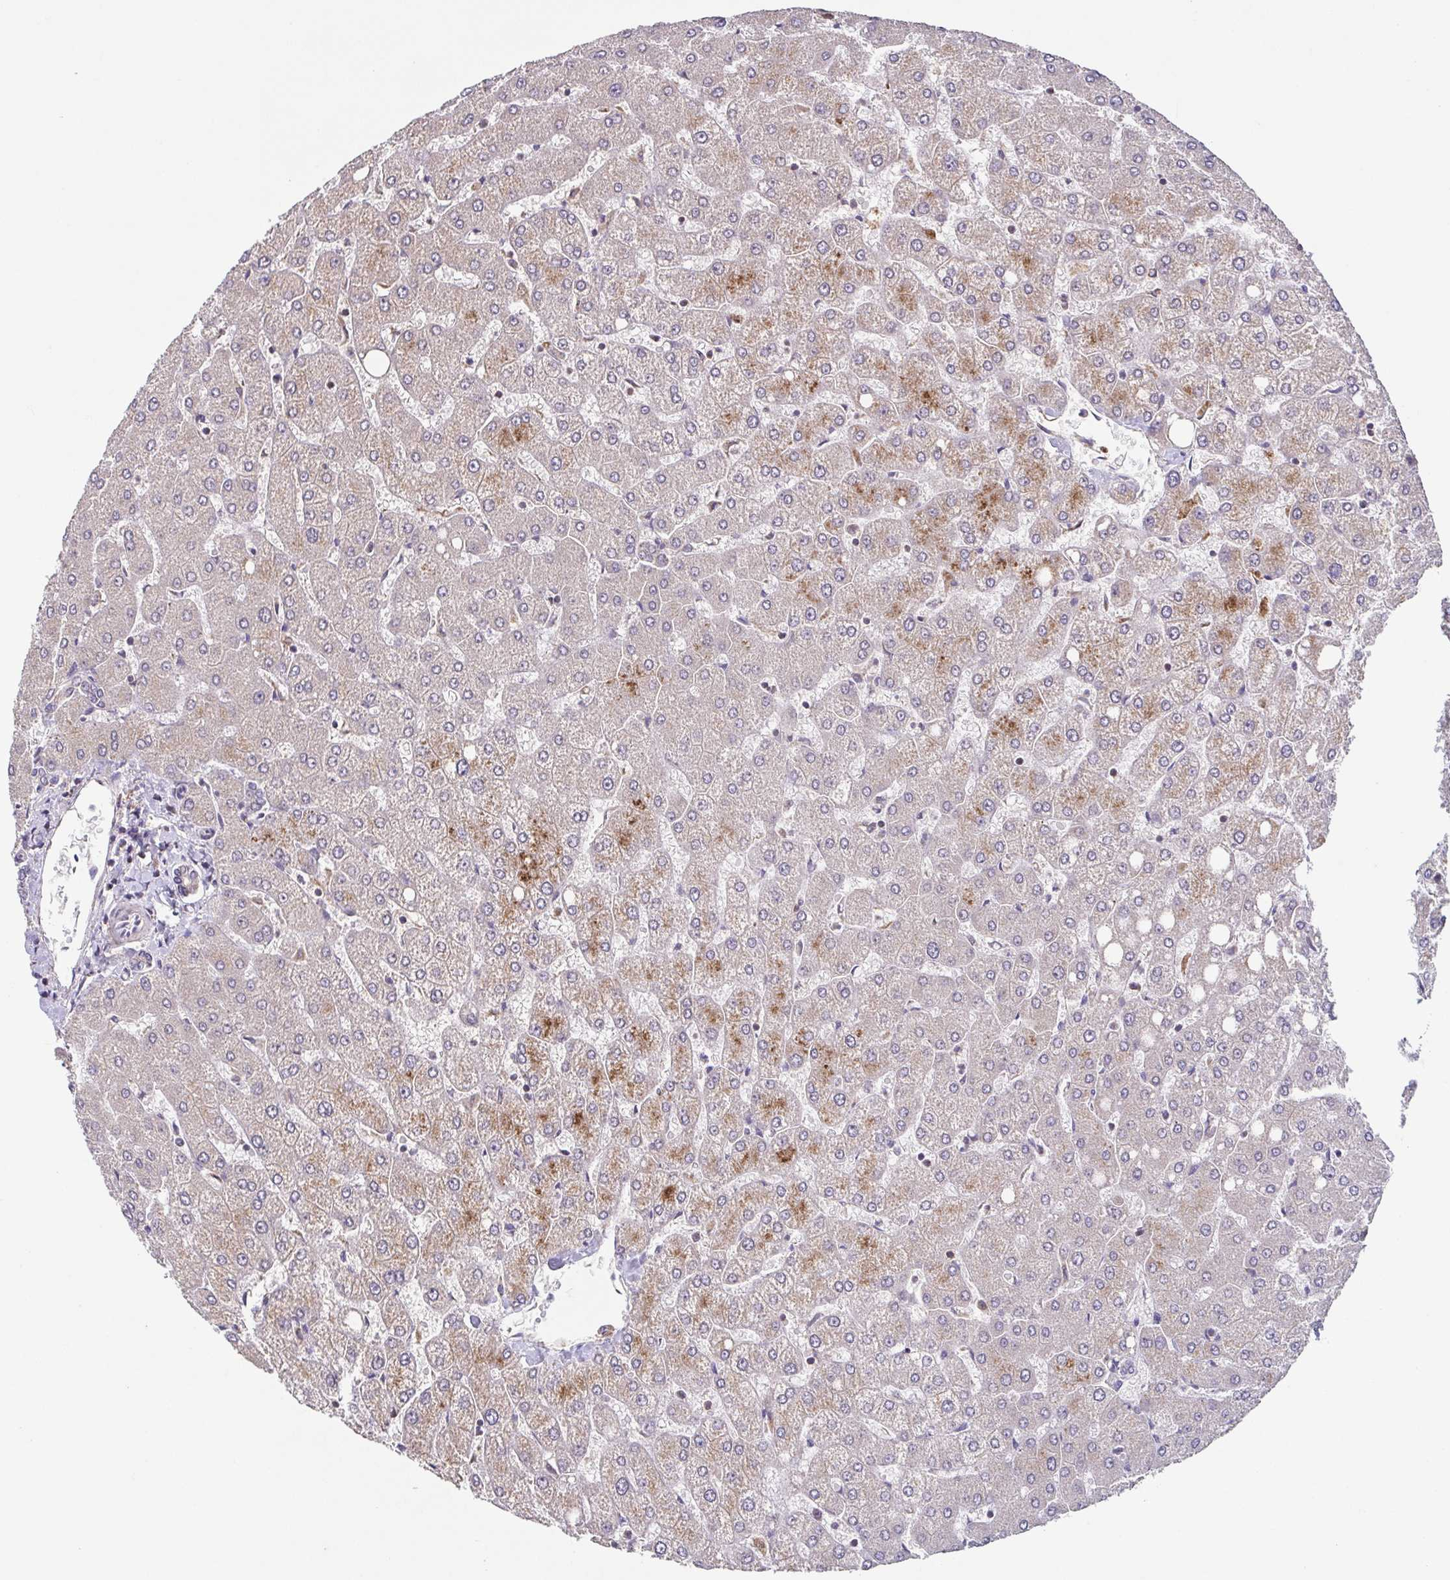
{"staining": {"intensity": "negative", "quantity": "none", "location": "none"}, "tissue": "liver", "cell_type": "Cholangiocytes", "image_type": "normal", "snomed": [{"axis": "morphology", "description": "Normal tissue, NOS"}, {"axis": "topography", "description": "Liver"}], "caption": "This is an immunohistochemistry photomicrograph of normal human liver. There is no expression in cholangiocytes.", "gene": "DIP2B", "patient": {"sex": "female", "age": 54}}